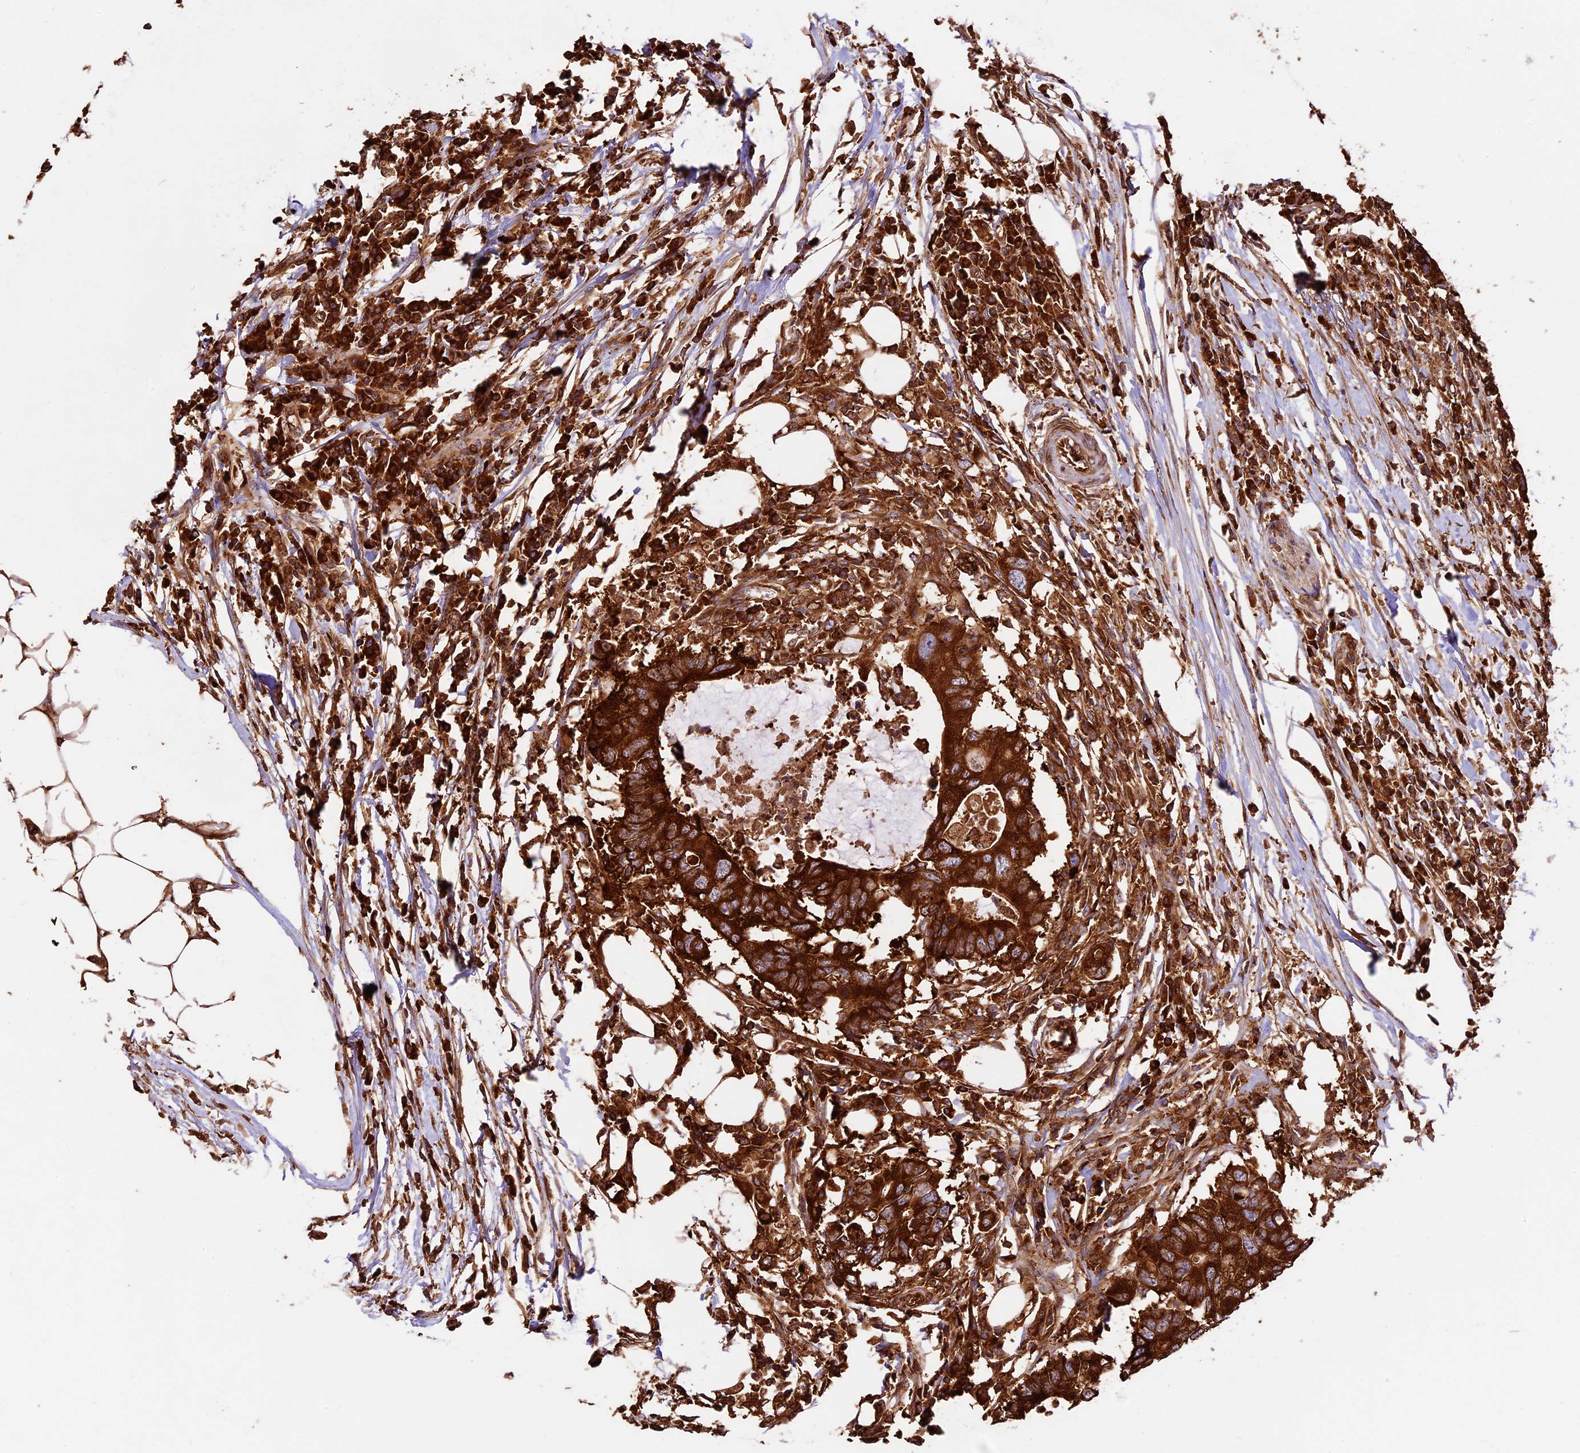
{"staining": {"intensity": "strong", "quantity": ">75%", "location": "cytoplasmic/membranous"}, "tissue": "colorectal cancer", "cell_type": "Tumor cells", "image_type": "cancer", "snomed": [{"axis": "morphology", "description": "Adenocarcinoma, NOS"}, {"axis": "topography", "description": "Colon"}], "caption": "Immunohistochemistry staining of colorectal cancer (adenocarcinoma), which reveals high levels of strong cytoplasmic/membranous staining in approximately >75% of tumor cells indicating strong cytoplasmic/membranous protein positivity. The staining was performed using DAB (3,3'-diaminobenzidine) (brown) for protein detection and nuclei were counterstained in hematoxylin (blue).", "gene": "KARS1", "patient": {"sex": "male", "age": 71}}